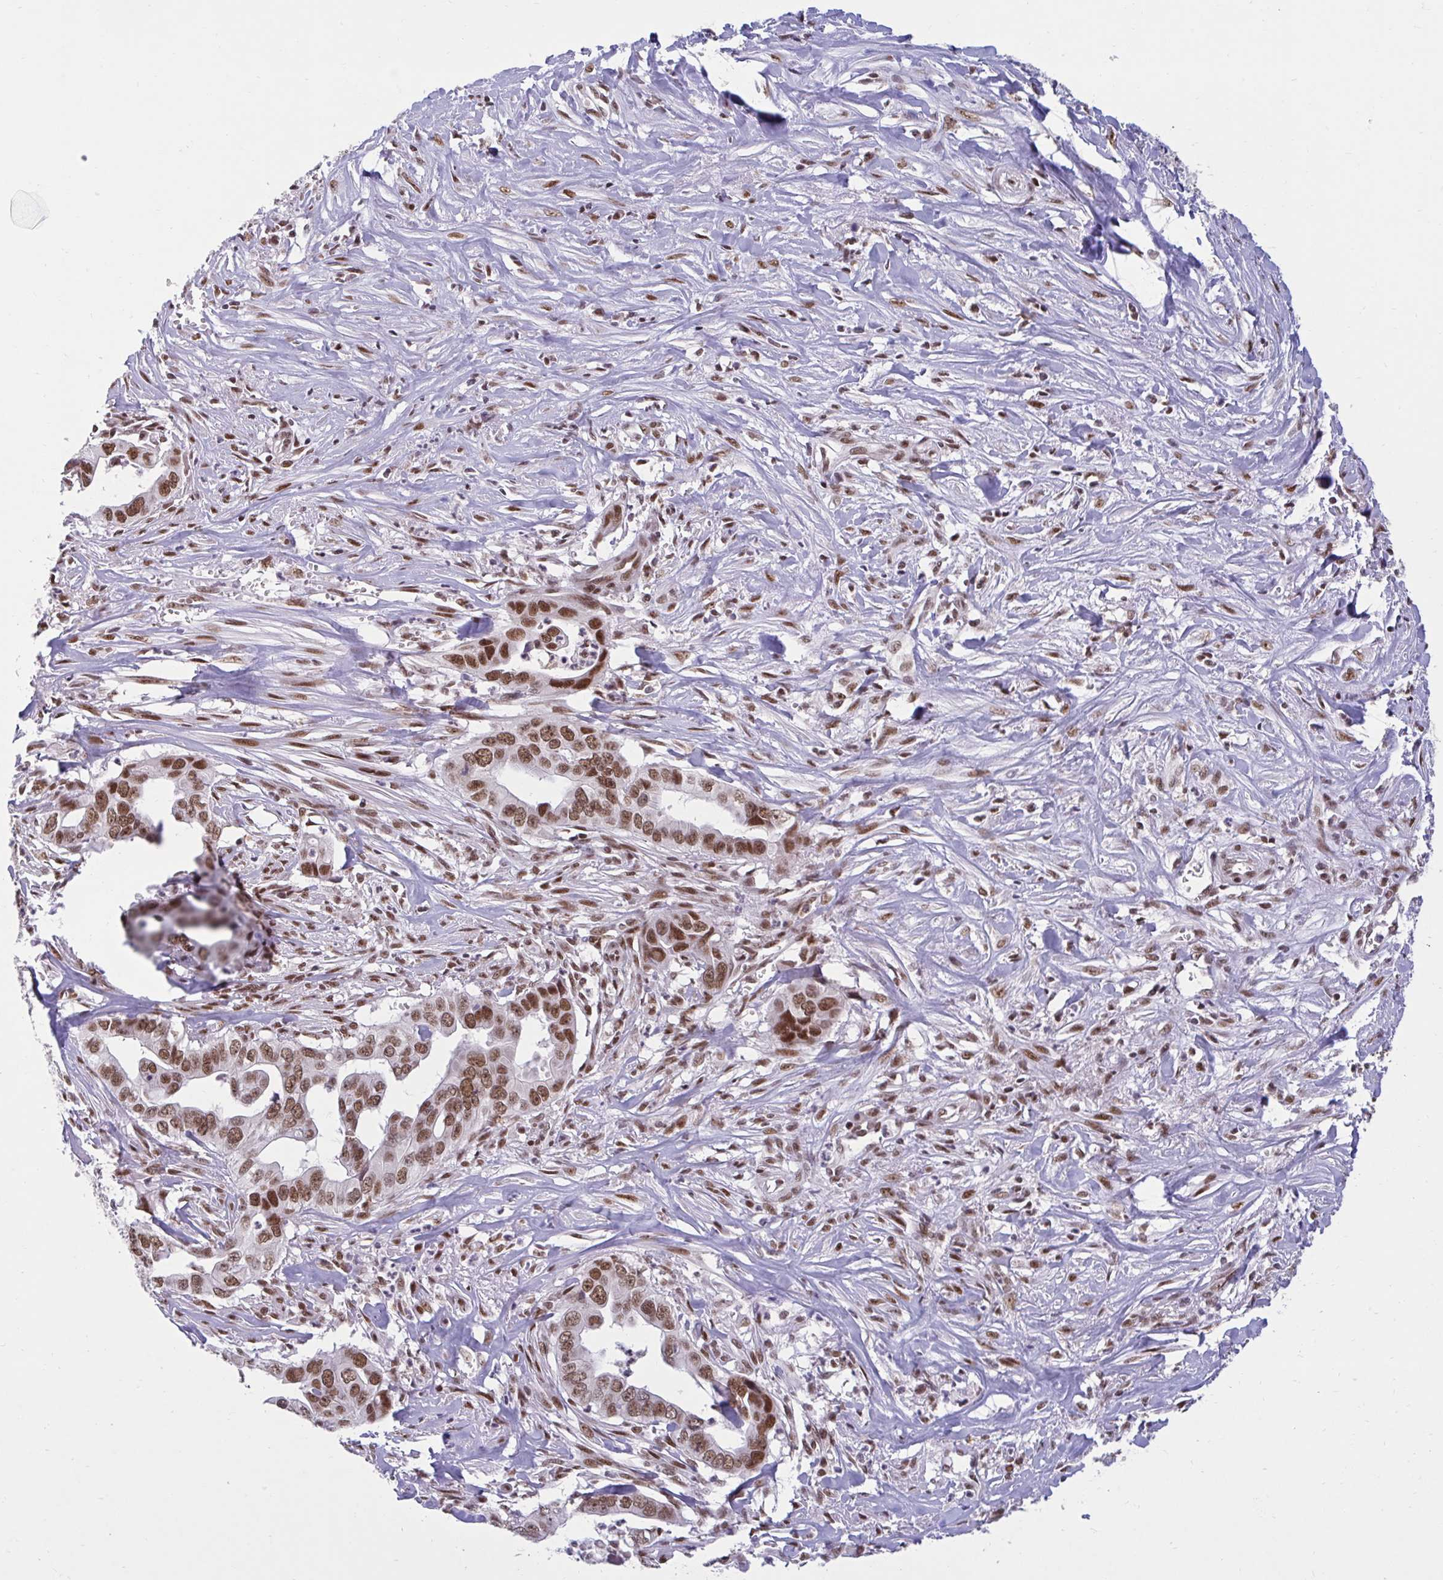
{"staining": {"intensity": "moderate", "quantity": ">75%", "location": "nuclear"}, "tissue": "liver cancer", "cell_type": "Tumor cells", "image_type": "cancer", "snomed": [{"axis": "morphology", "description": "Cholangiocarcinoma"}, {"axis": "topography", "description": "Liver"}], "caption": "Liver cholangiocarcinoma was stained to show a protein in brown. There is medium levels of moderate nuclear staining in about >75% of tumor cells. (brown staining indicates protein expression, while blue staining denotes nuclei).", "gene": "PHF10", "patient": {"sex": "female", "age": 79}}